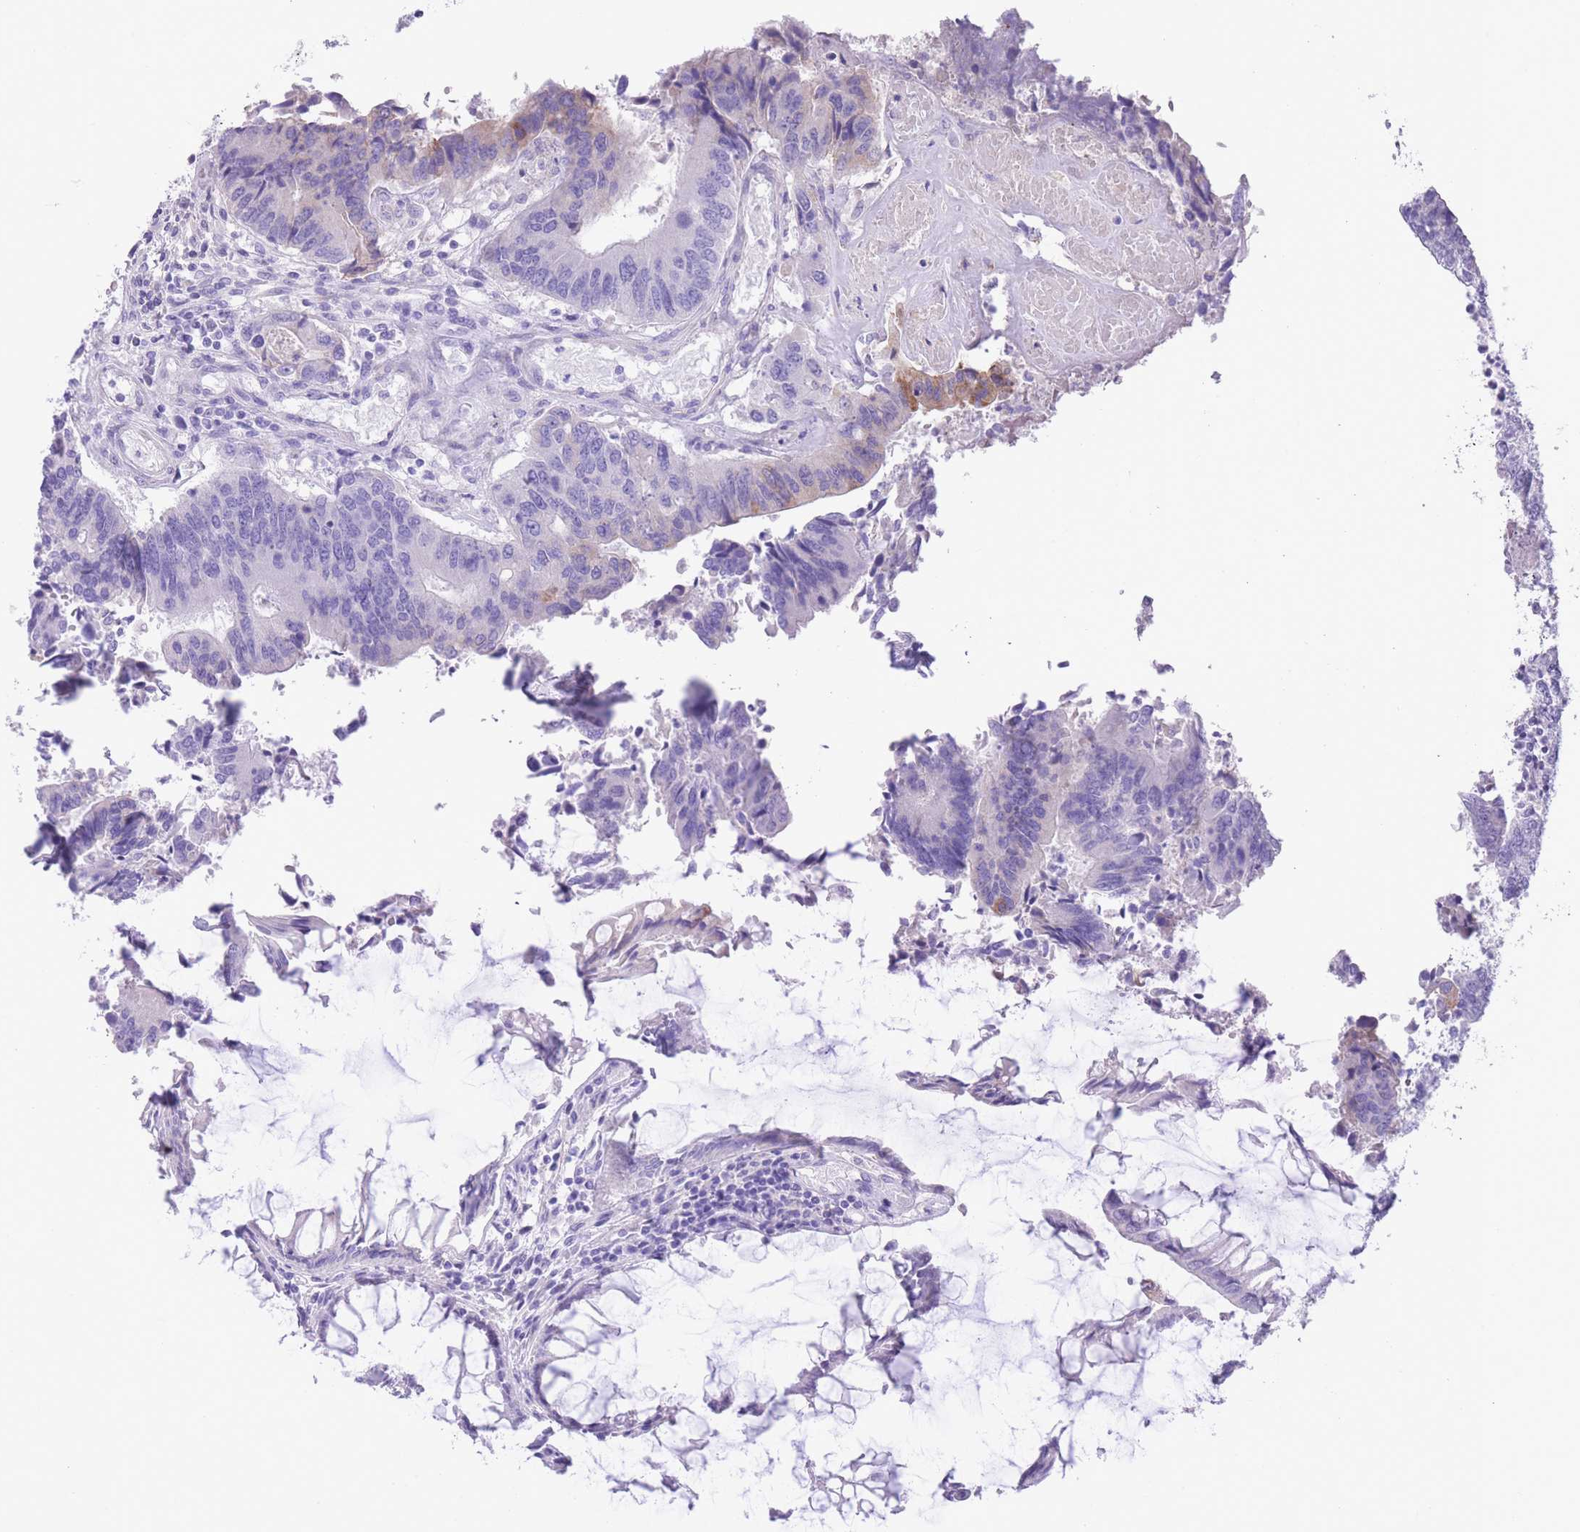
{"staining": {"intensity": "negative", "quantity": "none", "location": "none"}, "tissue": "colorectal cancer", "cell_type": "Tumor cells", "image_type": "cancer", "snomed": [{"axis": "morphology", "description": "Adenocarcinoma, NOS"}, {"axis": "topography", "description": "Colon"}], "caption": "Tumor cells are negative for brown protein staining in adenocarcinoma (colorectal). (DAB (3,3'-diaminobenzidine) immunohistochemistry visualized using brightfield microscopy, high magnification).", "gene": "RAI2", "patient": {"sex": "female", "age": 67}}